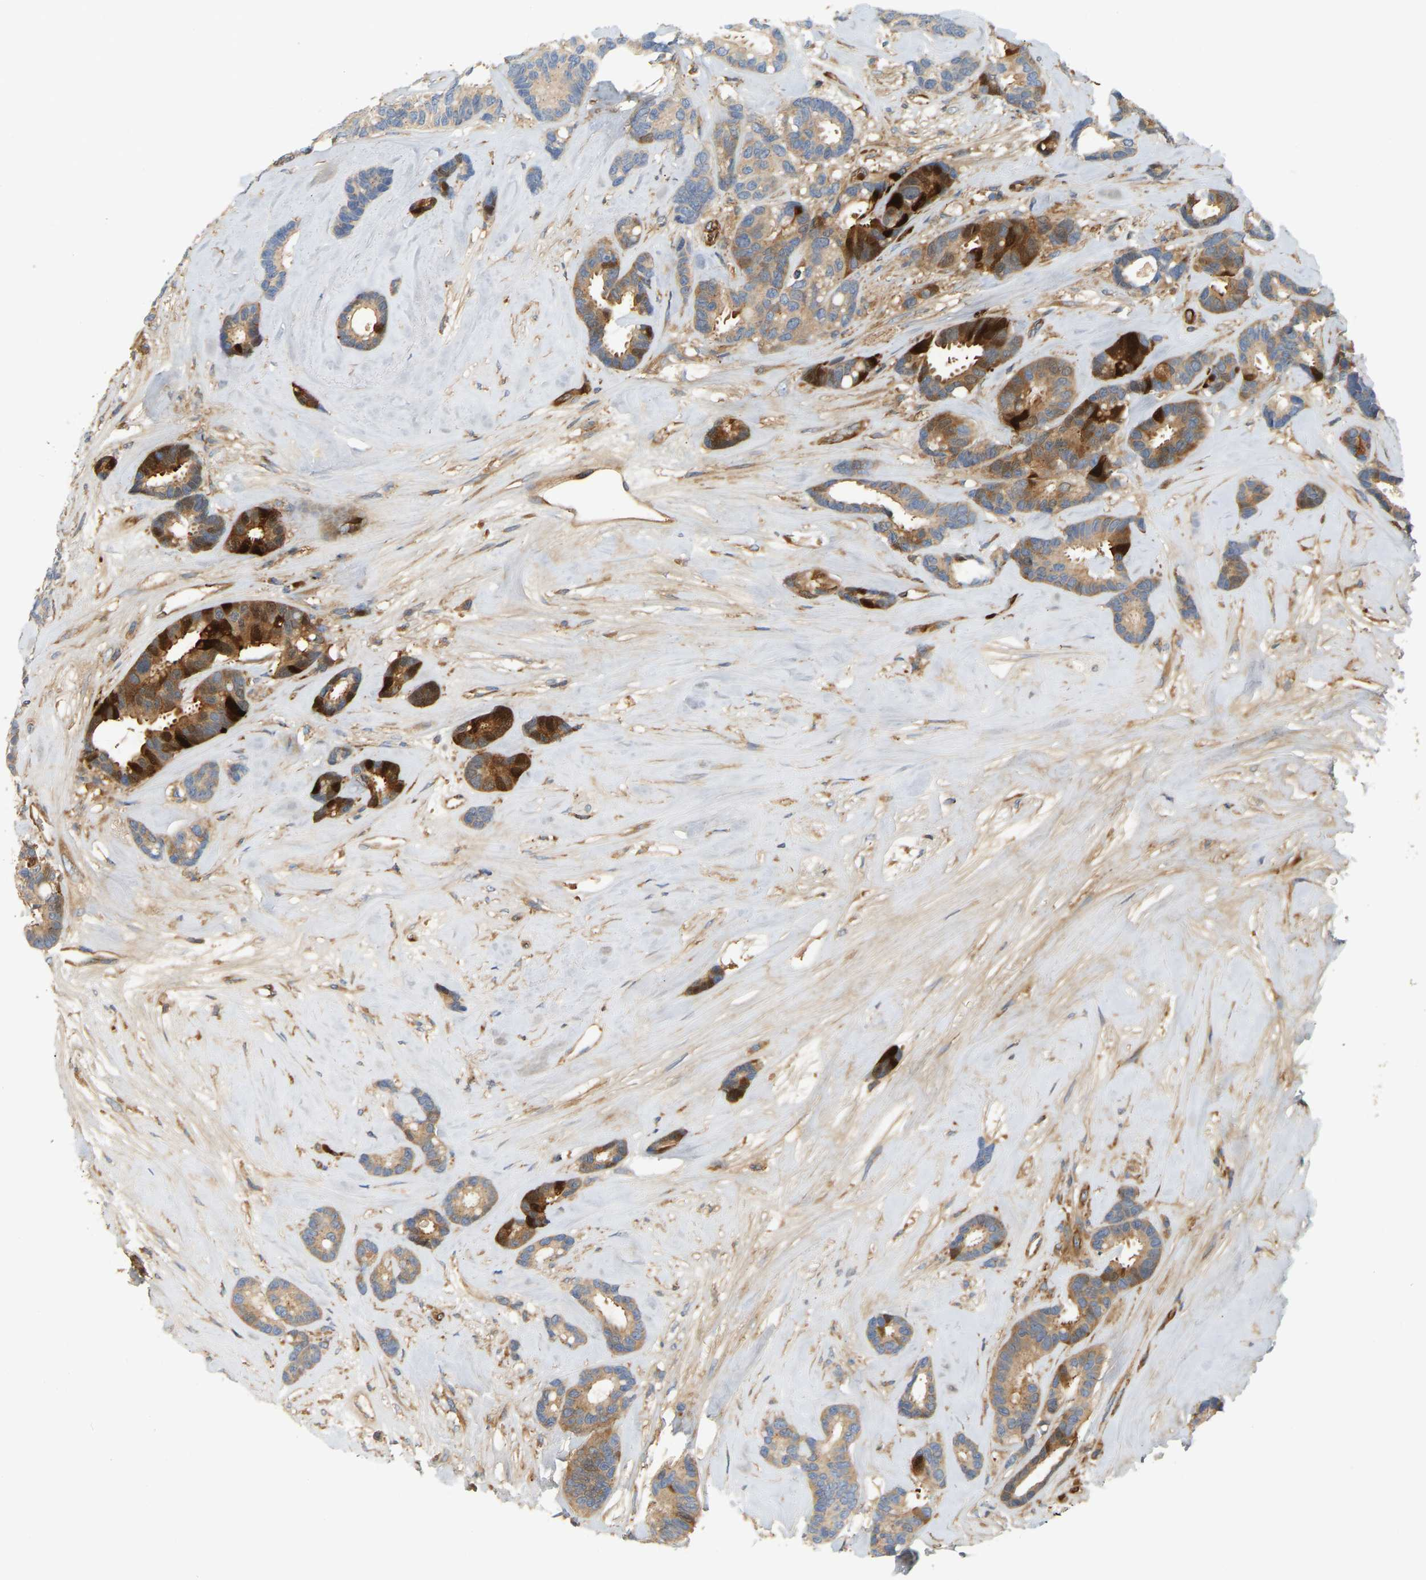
{"staining": {"intensity": "moderate", "quantity": ">75%", "location": "cytoplasmic/membranous"}, "tissue": "breast cancer", "cell_type": "Tumor cells", "image_type": "cancer", "snomed": [{"axis": "morphology", "description": "Duct carcinoma"}, {"axis": "topography", "description": "Breast"}], "caption": "Moderate cytoplasmic/membranous protein staining is present in about >75% of tumor cells in breast cancer.", "gene": "AKAP13", "patient": {"sex": "female", "age": 87}}